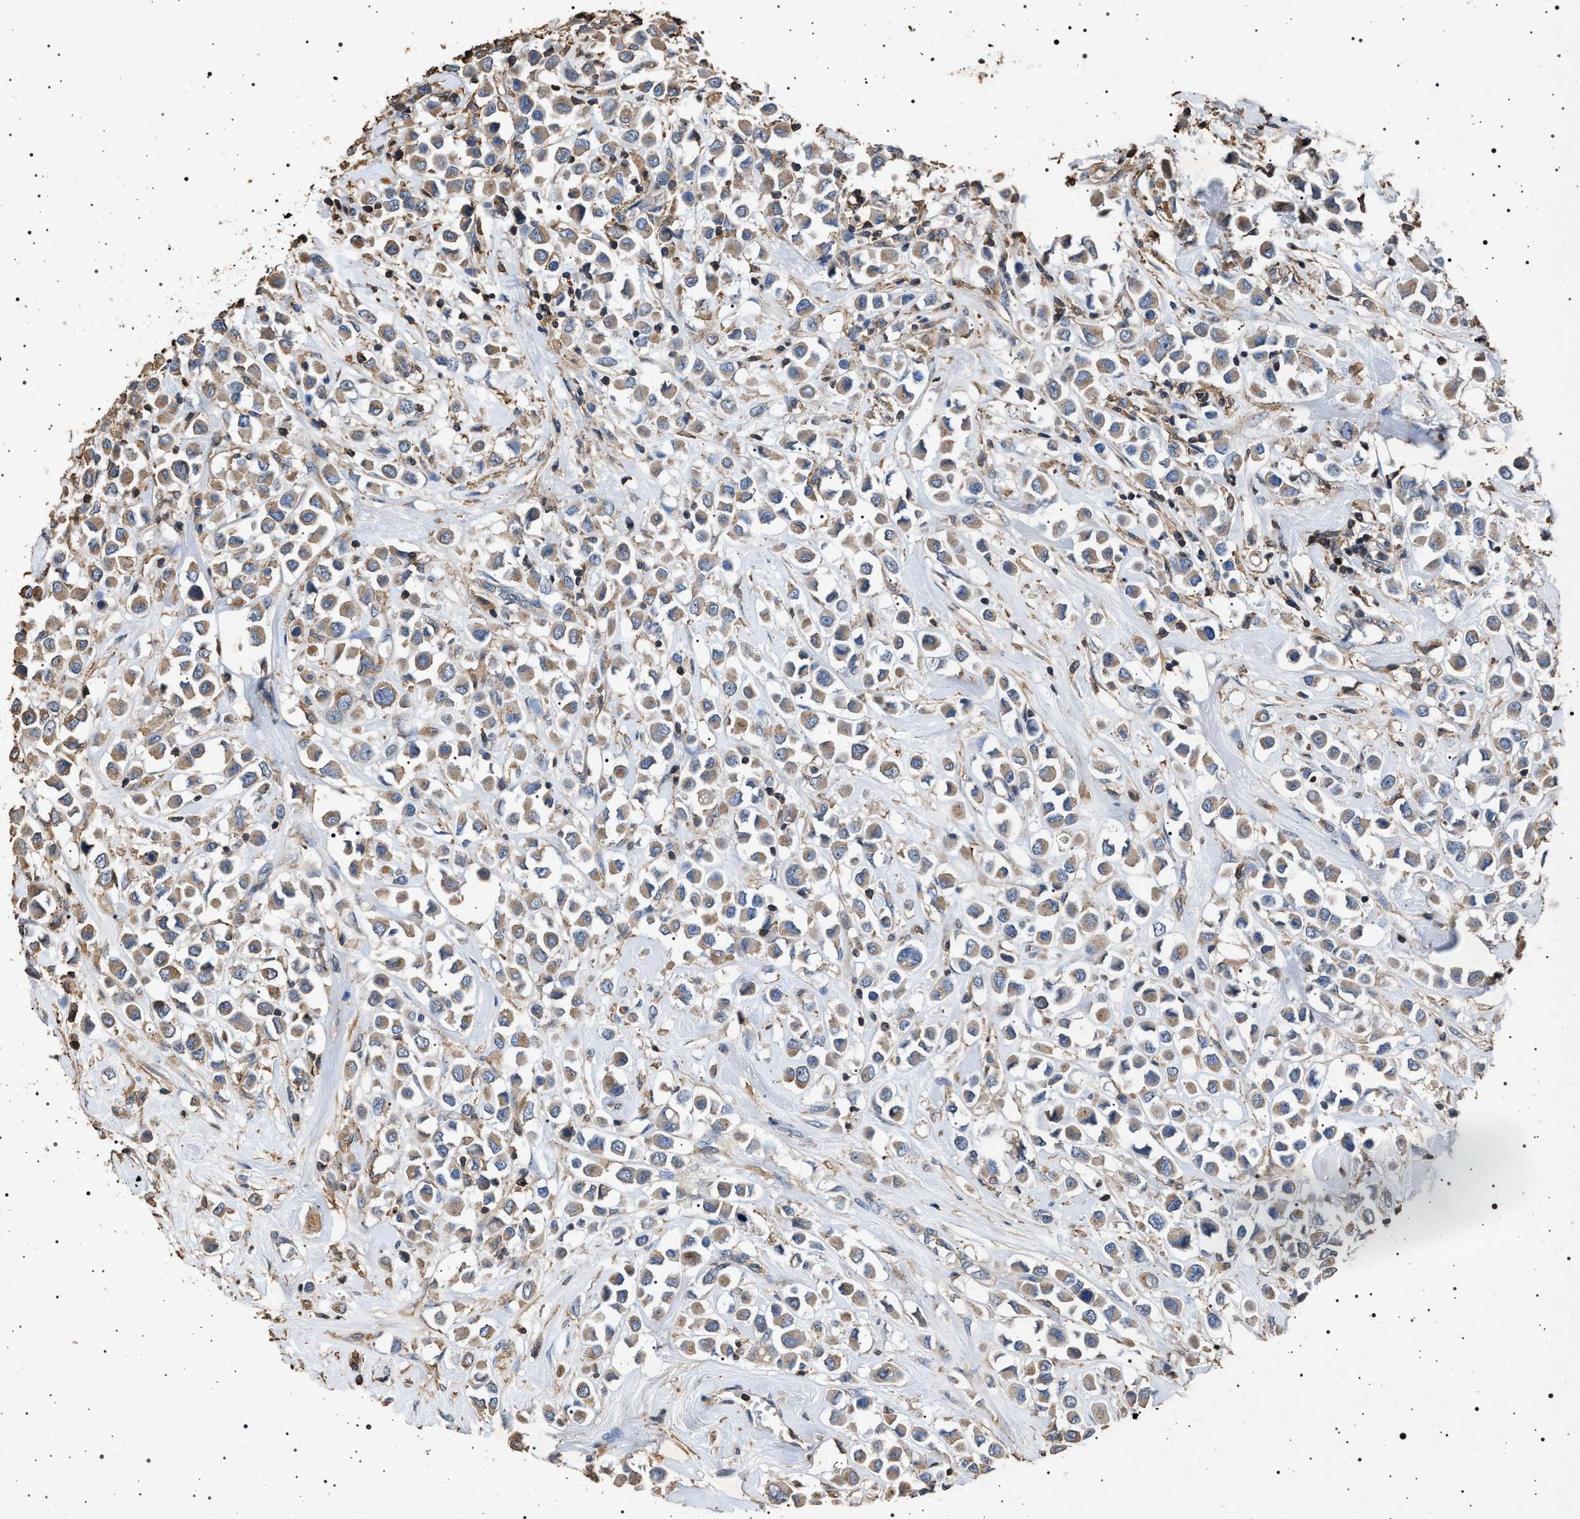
{"staining": {"intensity": "weak", "quantity": ">75%", "location": "cytoplasmic/membranous"}, "tissue": "breast cancer", "cell_type": "Tumor cells", "image_type": "cancer", "snomed": [{"axis": "morphology", "description": "Duct carcinoma"}, {"axis": "topography", "description": "Breast"}], "caption": "Immunohistochemistry of human breast cancer (infiltrating ductal carcinoma) exhibits low levels of weak cytoplasmic/membranous expression in about >75% of tumor cells.", "gene": "SMAP2", "patient": {"sex": "female", "age": 61}}